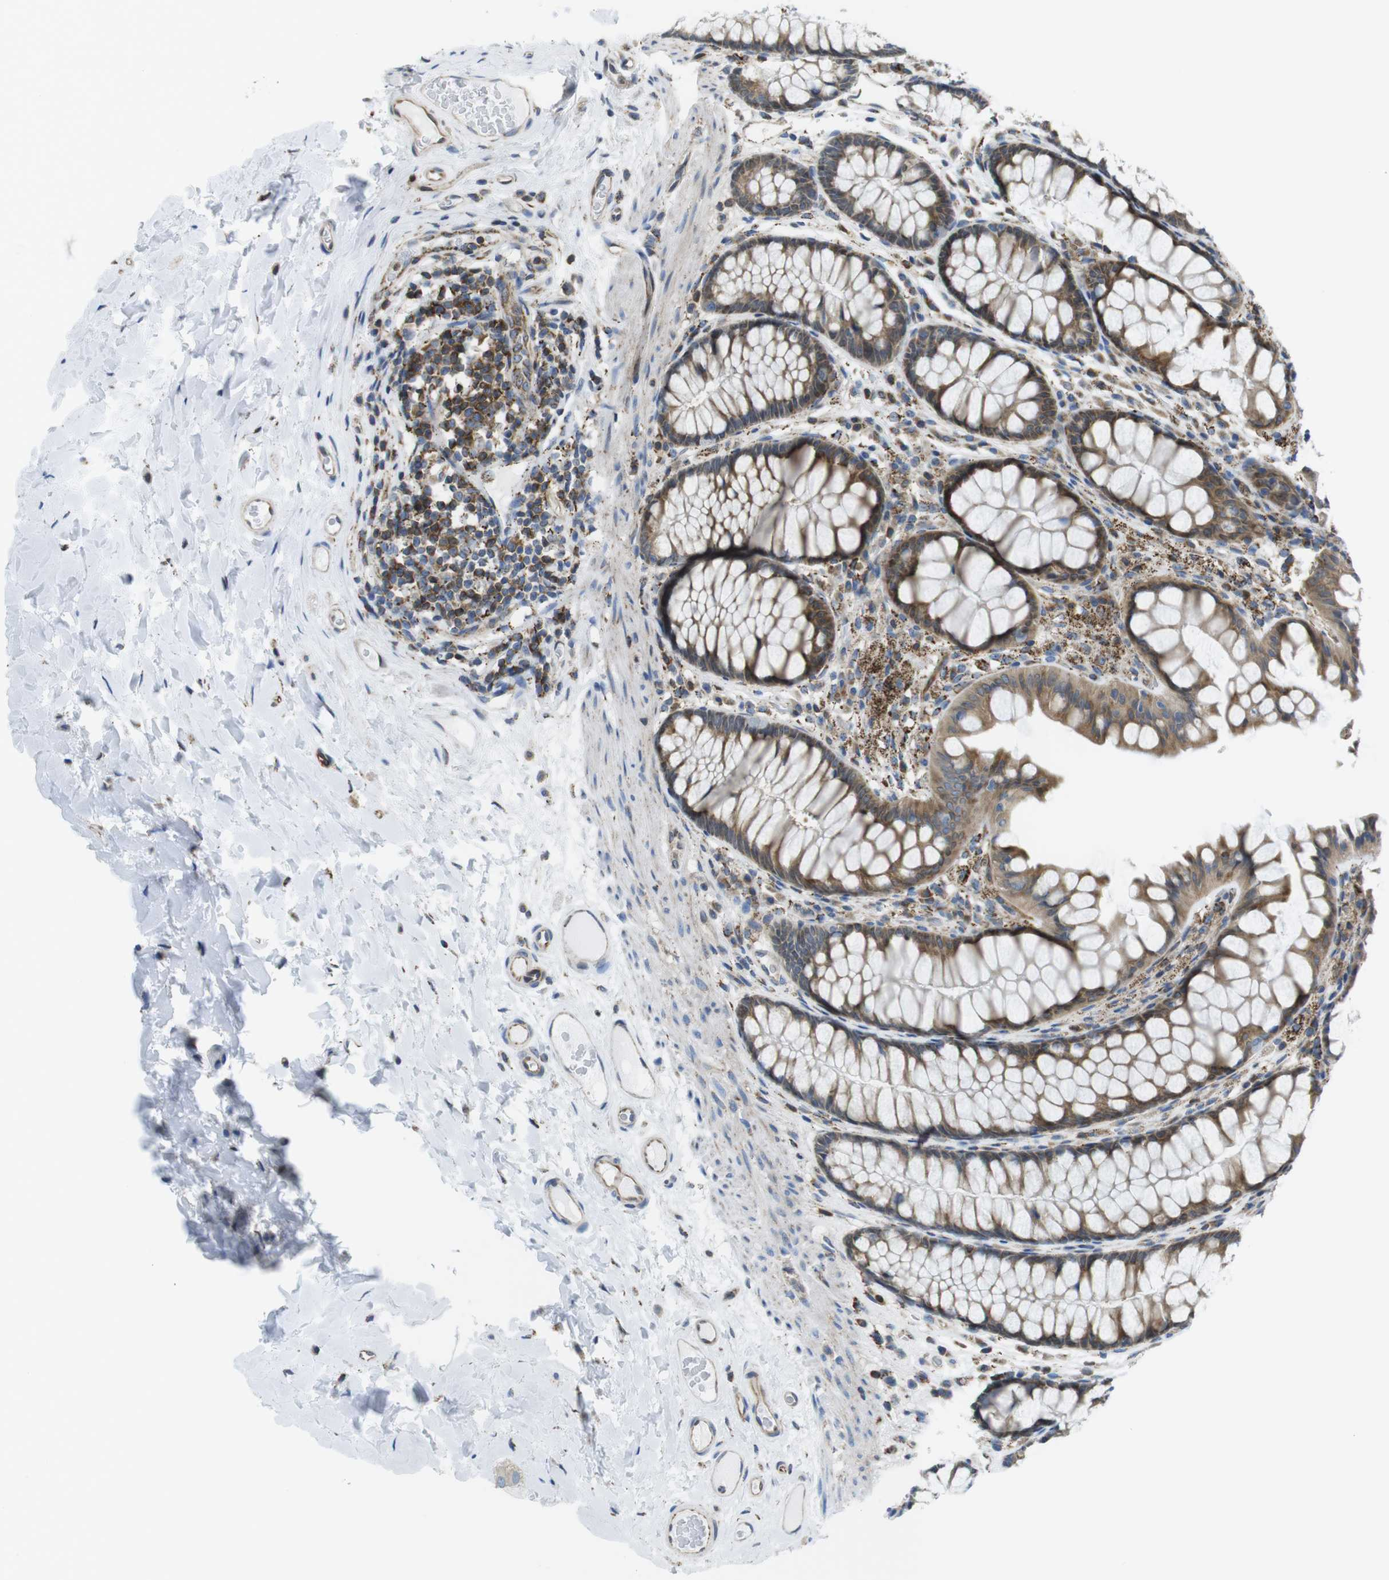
{"staining": {"intensity": "weak", "quantity": ">75%", "location": "cytoplasmic/membranous"}, "tissue": "colon", "cell_type": "Endothelial cells", "image_type": "normal", "snomed": [{"axis": "morphology", "description": "Normal tissue, NOS"}, {"axis": "topography", "description": "Colon"}], "caption": "Brown immunohistochemical staining in benign colon exhibits weak cytoplasmic/membranous expression in approximately >75% of endothelial cells. (brown staining indicates protein expression, while blue staining denotes nuclei).", "gene": "KCNE3", "patient": {"sex": "female", "age": 55}}